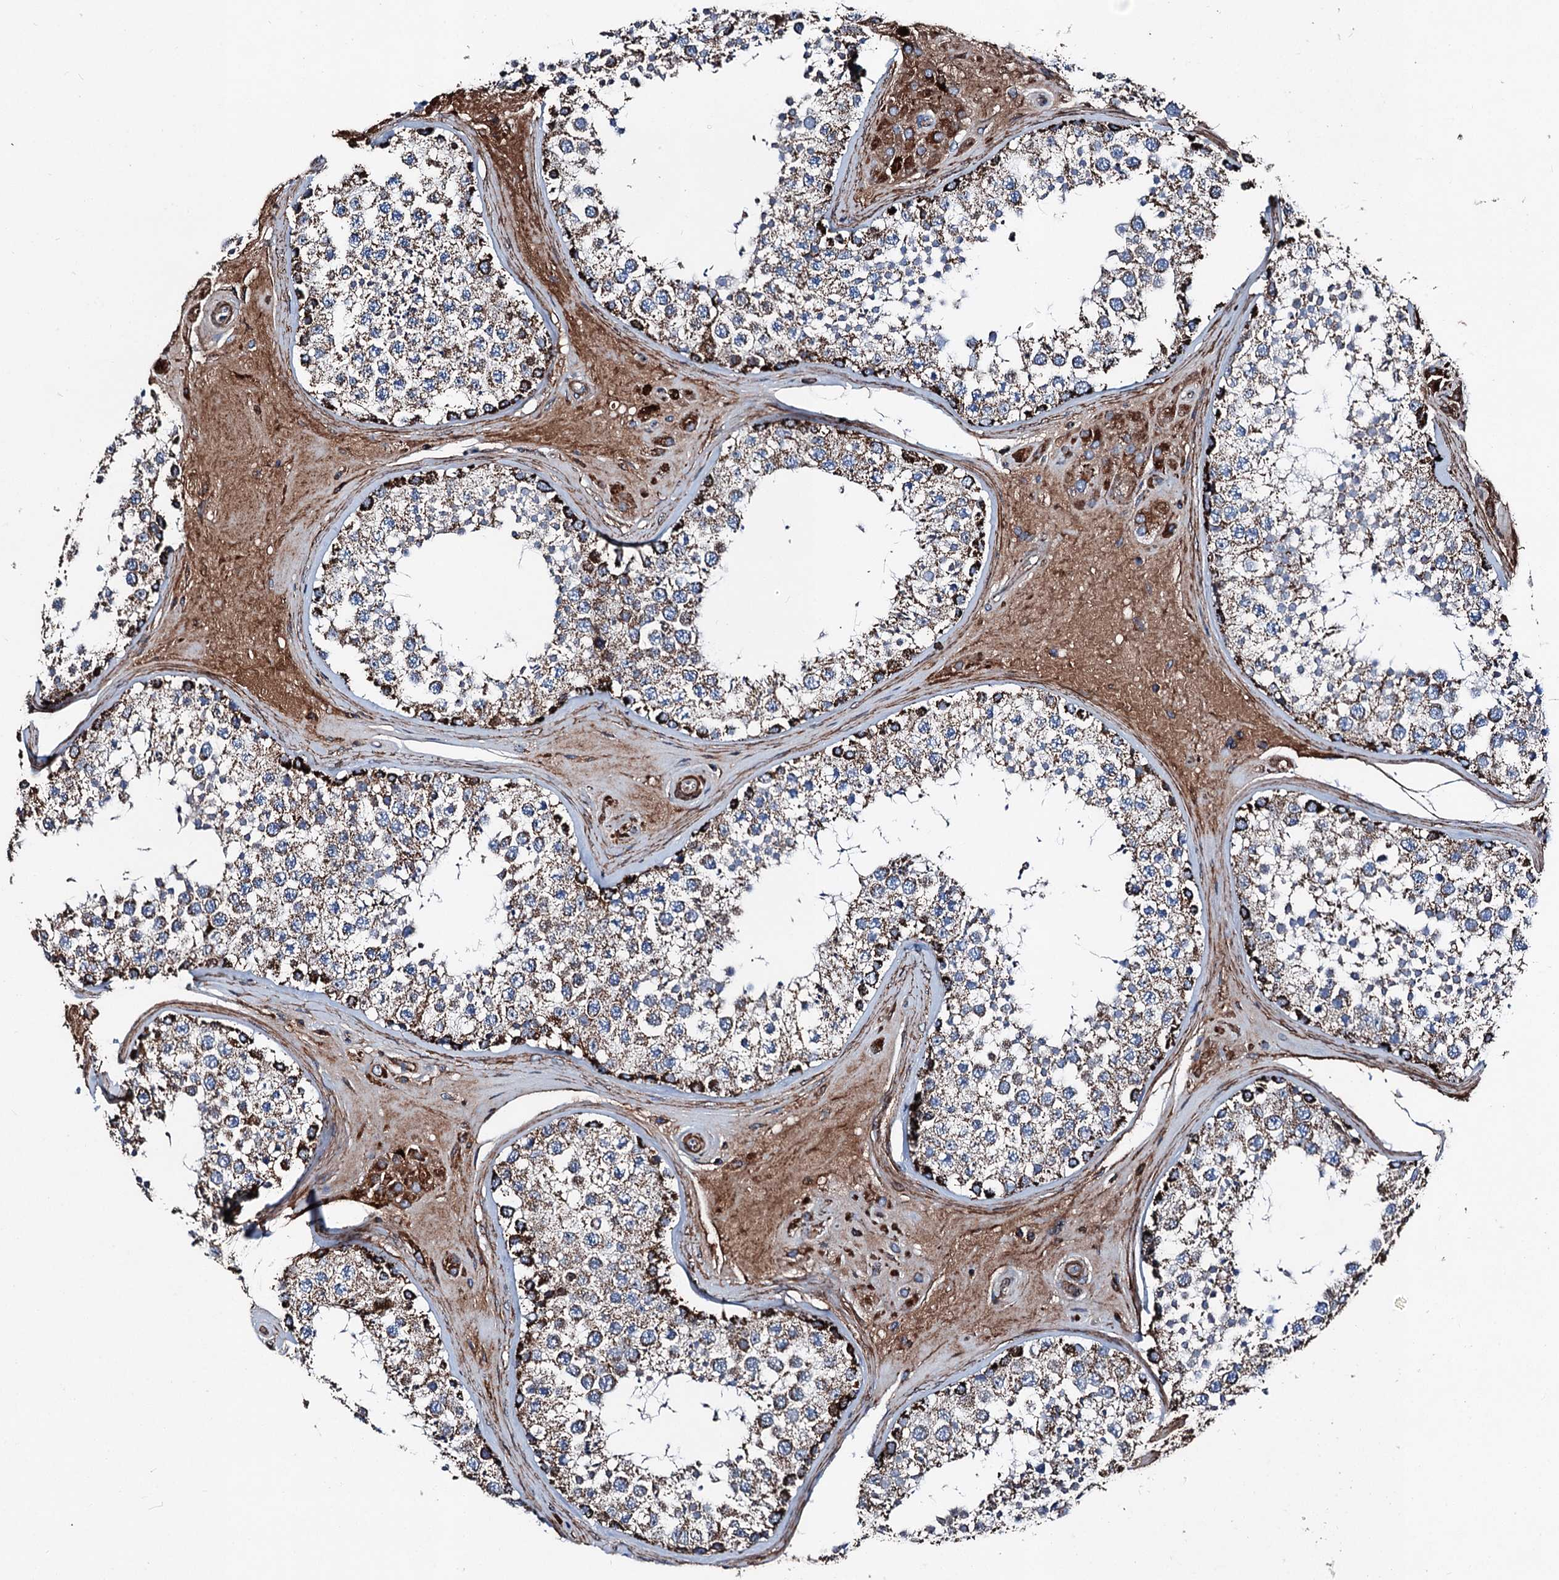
{"staining": {"intensity": "strong", "quantity": "25%-75%", "location": "cytoplasmic/membranous"}, "tissue": "testis", "cell_type": "Cells in seminiferous ducts", "image_type": "normal", "snomed": [{"axis": "morphology", "description": "Normal tissue, NOS"}, {"axis": "topography", "description": "Testis"}], "caption": "A high-resolution image shows IHC staining of benign testis, which shows strong cytoplasmic/membranous expression in approximately 25%-75% of cells in seminiferous ducts. The staining was performed using DAB (3,3'-diaminobenzidine), with brown indicating positive protein expression. Nuclei are stained blue with hematoxylin.", "gene": "DDIAS", "patient": {"sex": "male", "age": 46}}